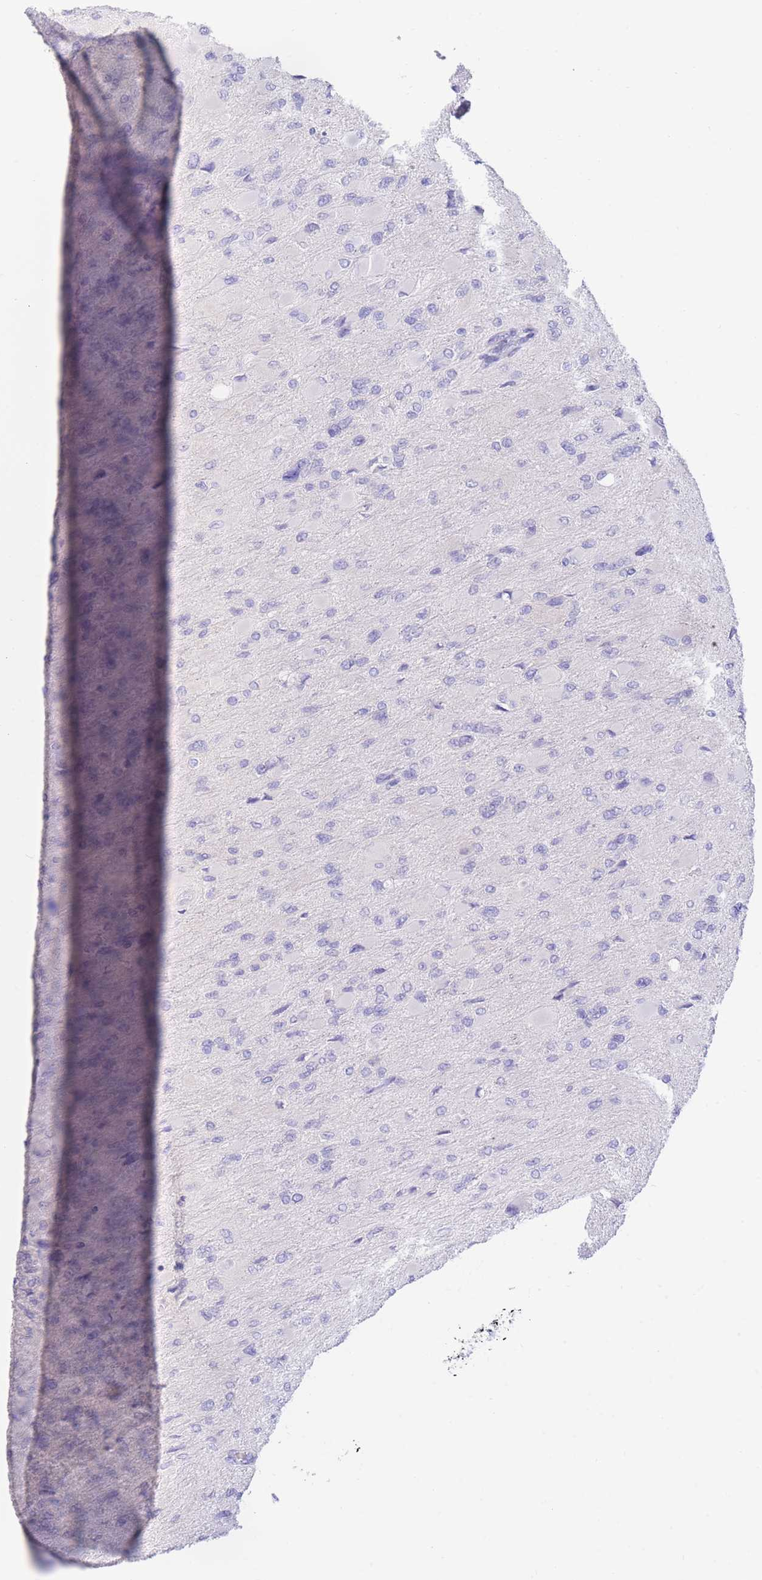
{"staining": {"intensity": "negative", "quantity": "none", "location": "none"}, "tissue": "glioma", "cell_type": "Tumor cells", "image_type": "cancer", "snomed": [{"axis": "morphology", "description": "Glioma, malignant, High grade"}, {"axis": "topography", "description": "Cerebral cortex"}], "caption": "High-grade glioma (malignant) stained for a protein using IHC shows no positivity tumor cells.", "gene": "SSUH2", "patient": {"sex": "female", "age": 36}}